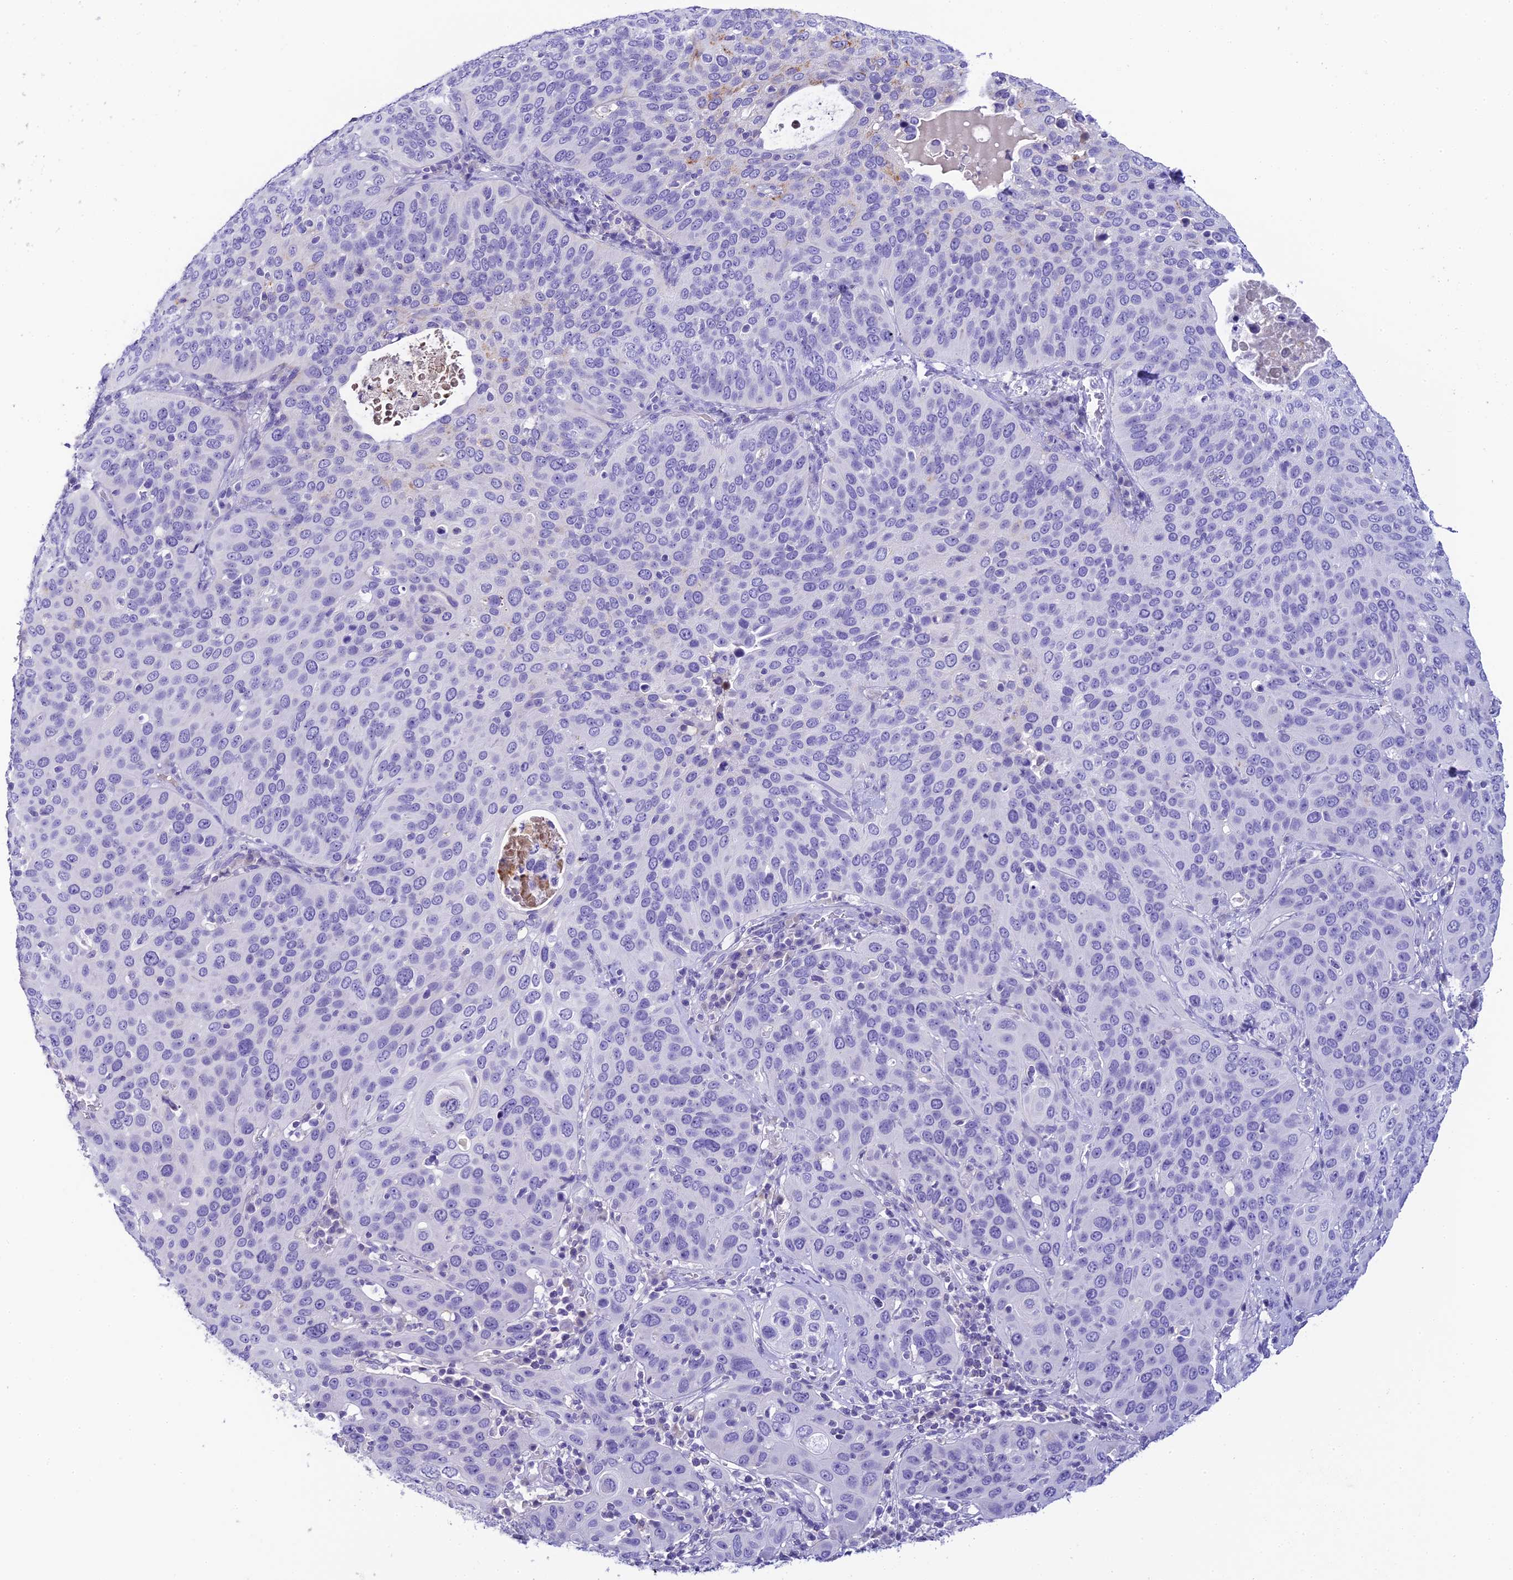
{"staining": {"intensity": "negative", "quantity": "none", "location": "none"}, "tissue": "cervical cancer", "cell_type": "Tumor cells", "image_type": "cancer", "snomed": [{"axis": "morphology", "description": "Squamous cell carcinoma, NOS"}, {"axis": "topography", "description": "Cervix"}], "caption": "IHC histopathology image of neoplastic tissue: human cervical cancer stained with DAB exhibits no significant protein expression in tumor cells. (Immunohistochemistry (ihc), brightfield microscopy, high magnification).", "gene": "C12orf29", "patient": {"sex": "female", "age": 36}}